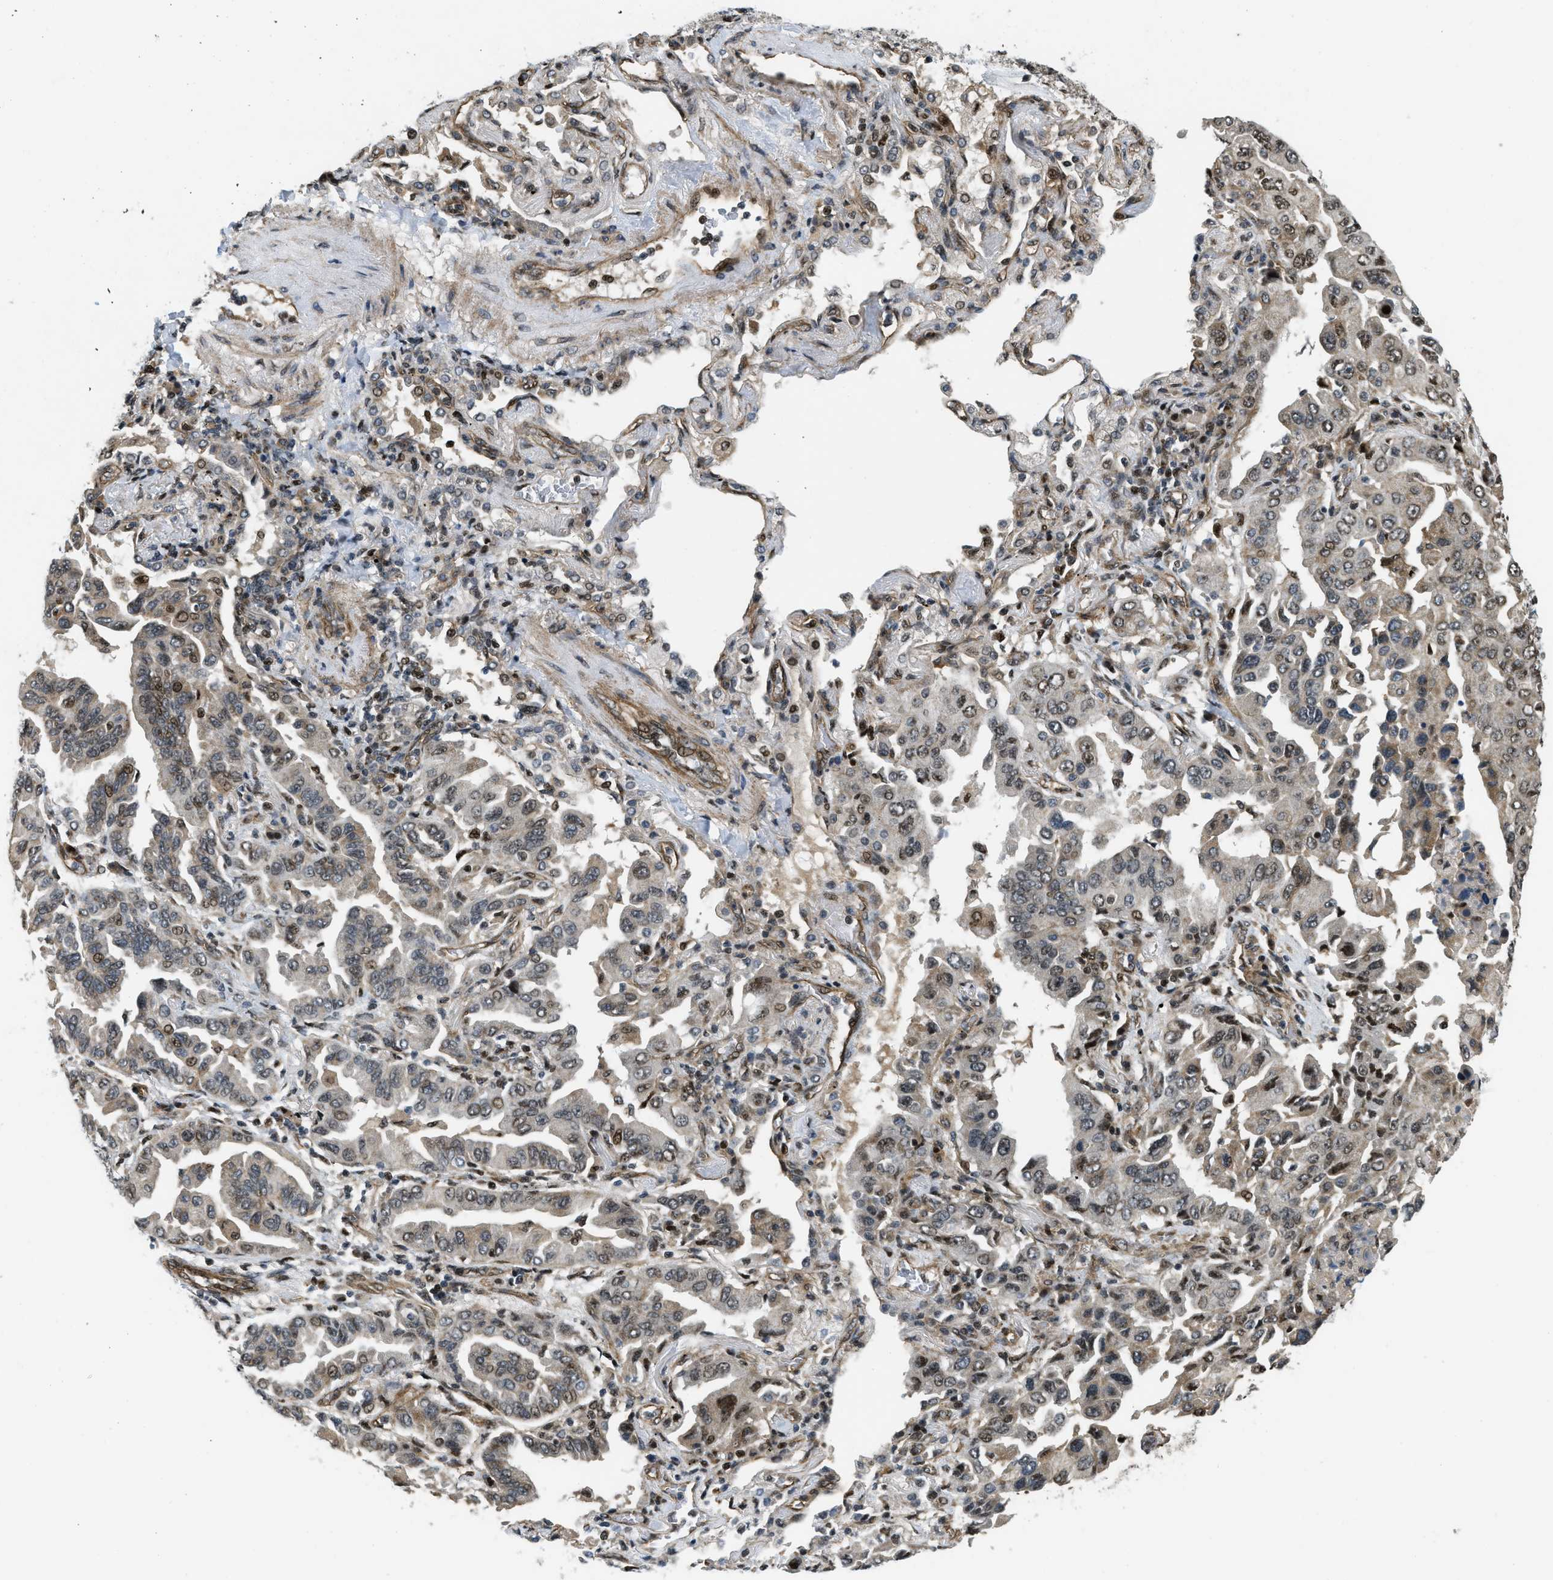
{"staining": {"intensity": "moderate", "quantity": "<25%", "location": "nuclear"}, "tissue": "lung cancer", "cell_type": "Tumor cells", "image_type": "cancer", "snomed": [{"axis": "morphology", "description": "Adenocarcinoma, NOS"}, {"axis": "topography", "description": "Lung"}], "caption": "A high-resolution image shows IHC staining of adenocarcinoma (lung), which demonstrates moderate nuclear expression in about <25% of tumor cells. (brown staining indicates protein expression, while blue staining denotes nuclei).", "gene": "LTA4H", "patient": {"sex": "female", "age": 65}}